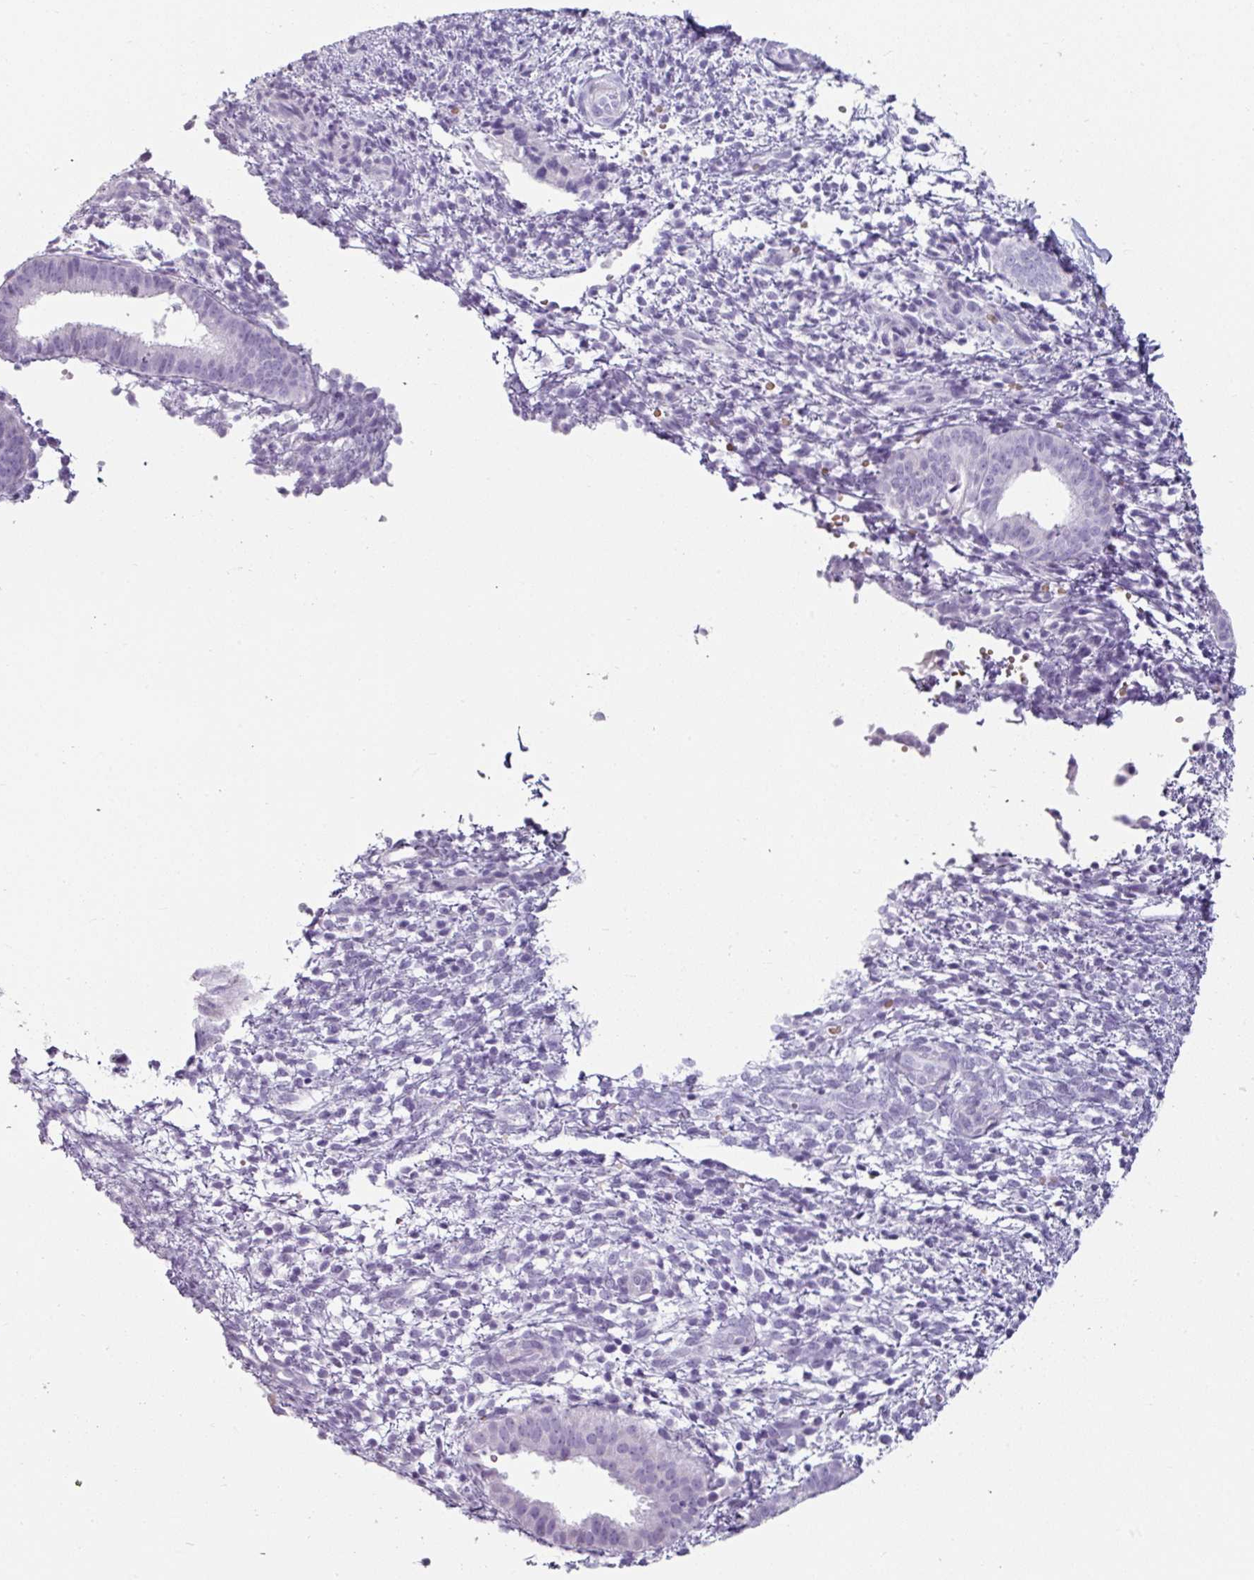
{"staining": {"intensity": "negative", "quantity": "none", "location": "none"}, "tissue": "endometrium", "cell_type": "Cells in endometrial stroma", "image_type": "normal", "snomed": [{"axis": "morphology", "description": "Normal tissue, NOS"}, {"axis": "topography", "description": "Endometrium"}], "caption": "Immunohistochemical staining of unremarkable human endometrium shows no significant staining in cells in endometrial stroma.", "gene": "CLCA1", "patient": {"sex": "female", "age": 49}}